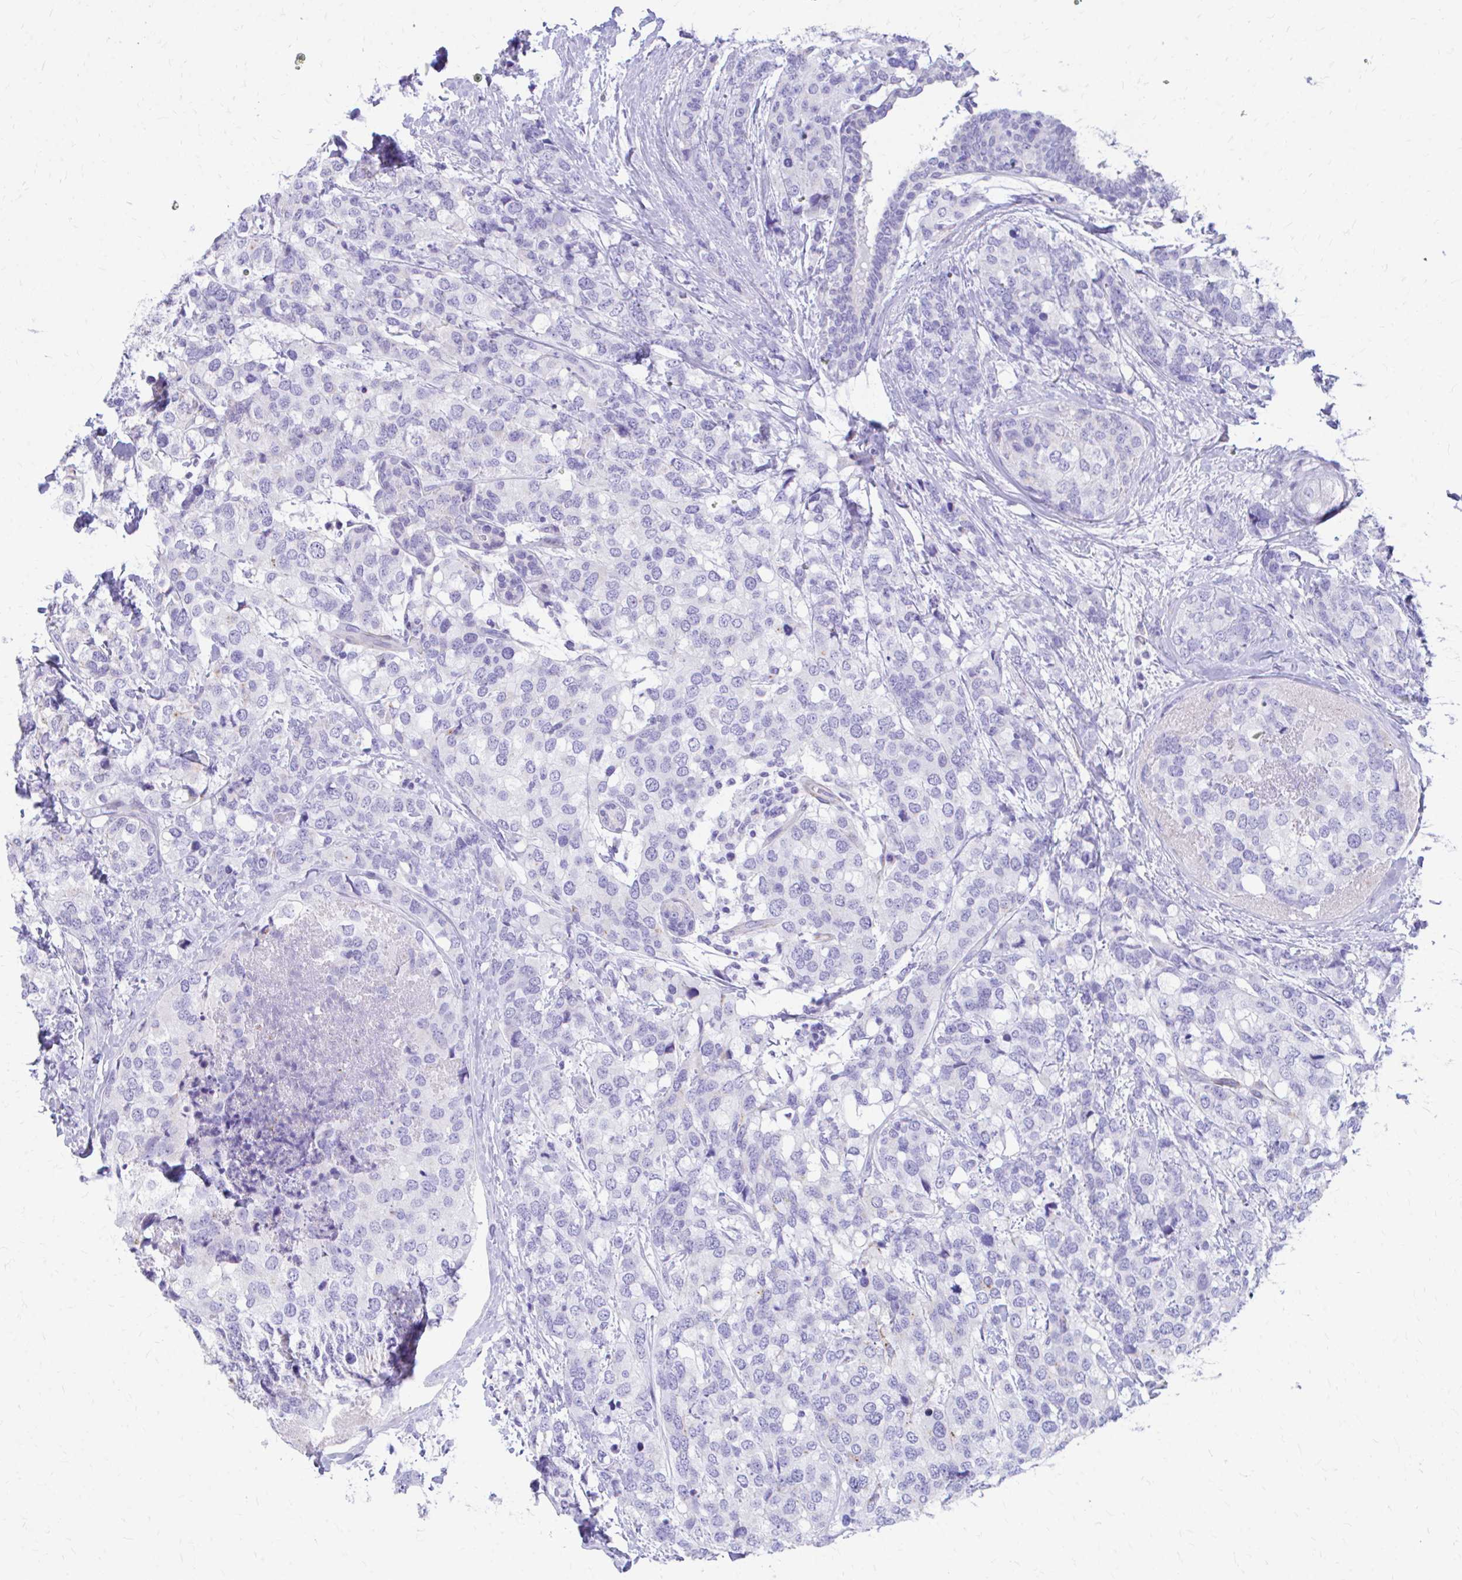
{"staining": {"intensity": "negative", "quantity": "none", "location": "none"}, "tissue": "breast cancer", "cell_type": "Tumor cells", "image_type": "cancer", "snomed": [{"axis": "morphology", "description": "Lobular carcinoma"}, {"axis": "topography", "description": "Breast"}], "caption": "A histopathology image of breast lobular carcinoma stained for a protein displays no brown staining in tumor cells.", "gene": "KRIT1", "patient": {"sex": "female", "age": 59}}